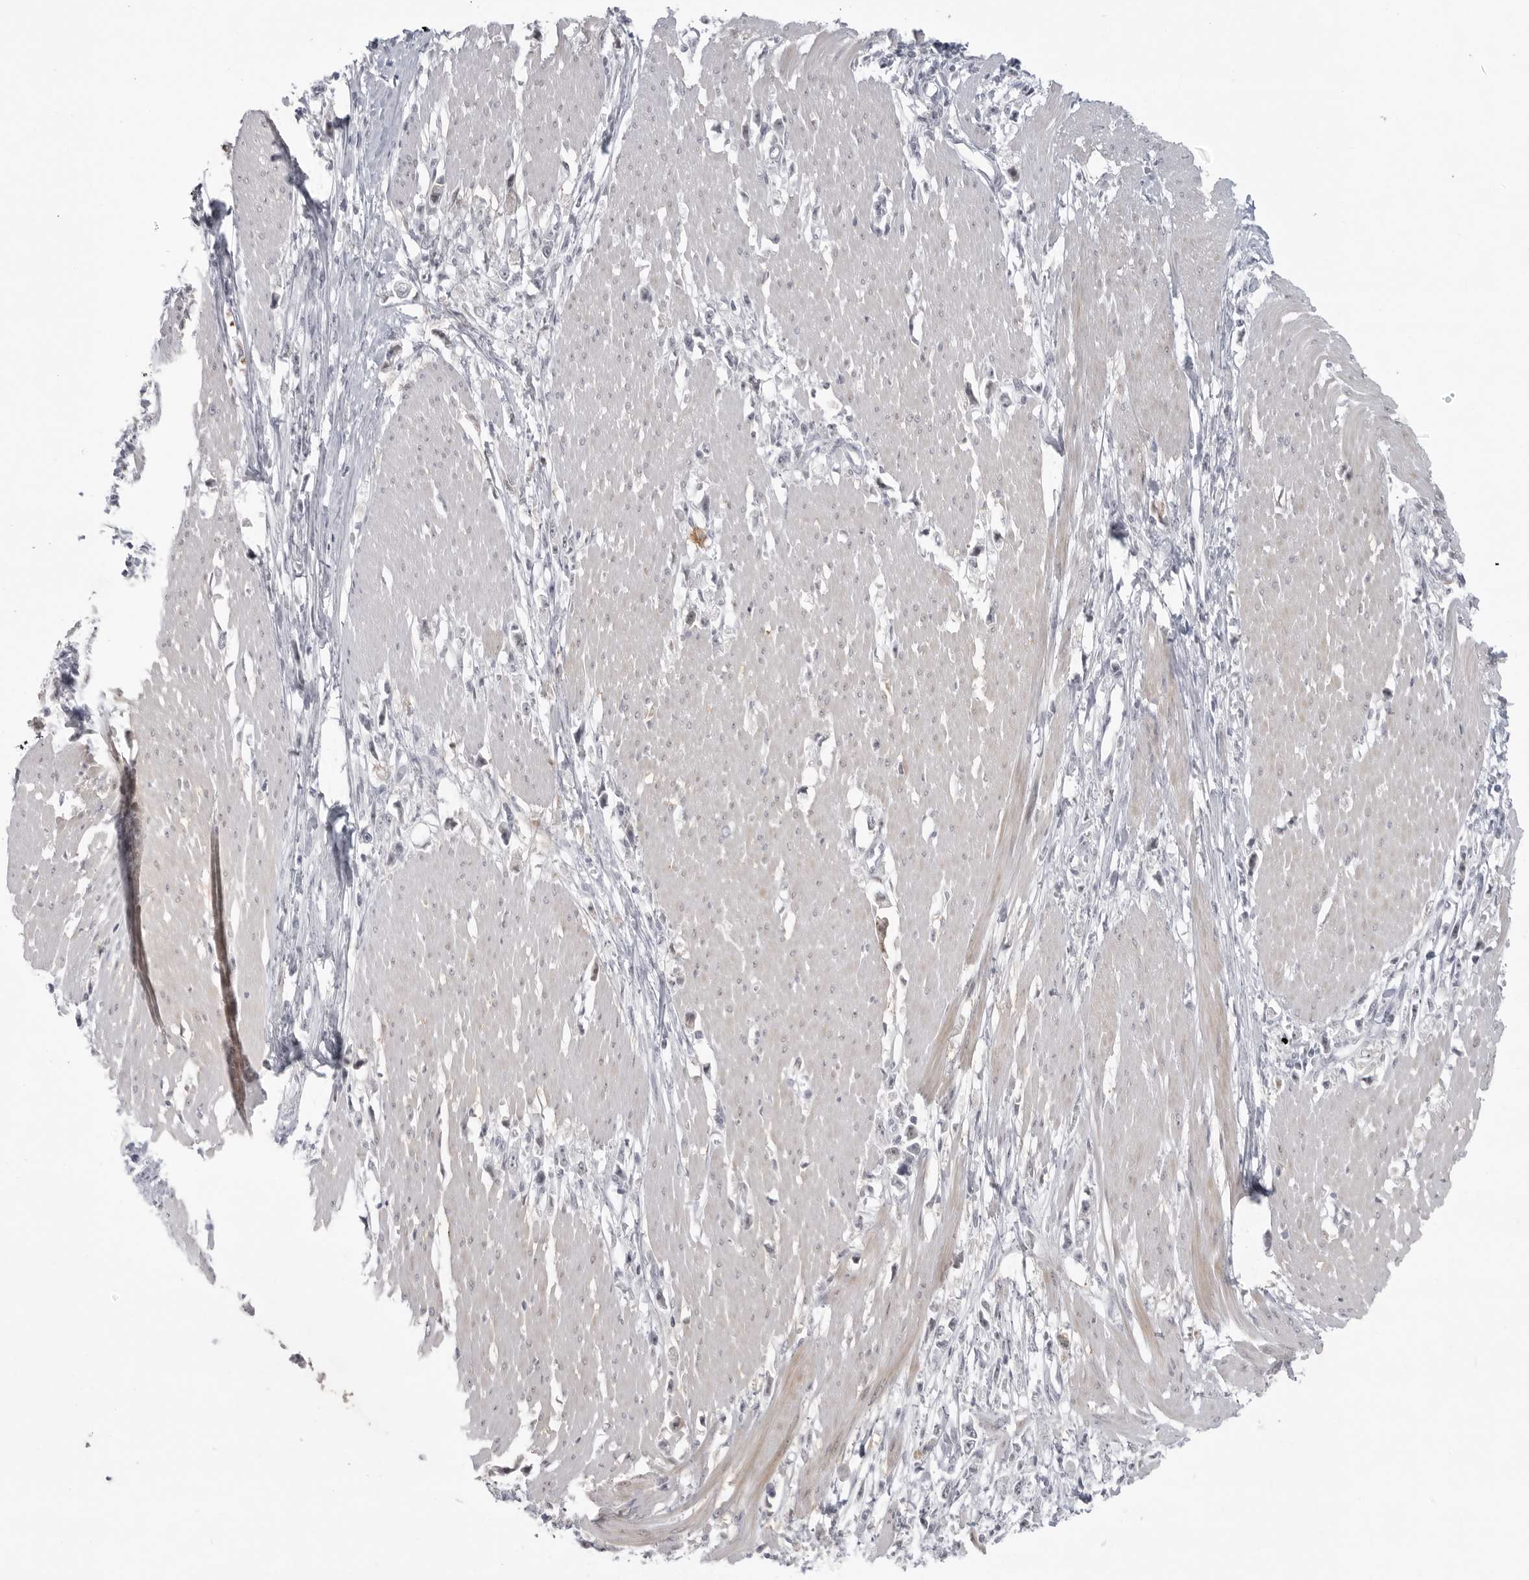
{"staining": {"intensity": "negative", "quantity": "none", "location": "none"}, "tissue": "stomach cancer", "cell_type": "Tumor cells", "image_type": "cancer", "snomed": [{"axis": "morphology", "description": "Adenocarcinoma, NOS"}, {"axis": "topography", "description": "Stomach"}], "caption": "Immunohistochemistry of human adenocarcinoma (stomach) shows no expression in tumor cells.", "gene": "TCTN3", "patient": {"sex": "female", "age": 59}}